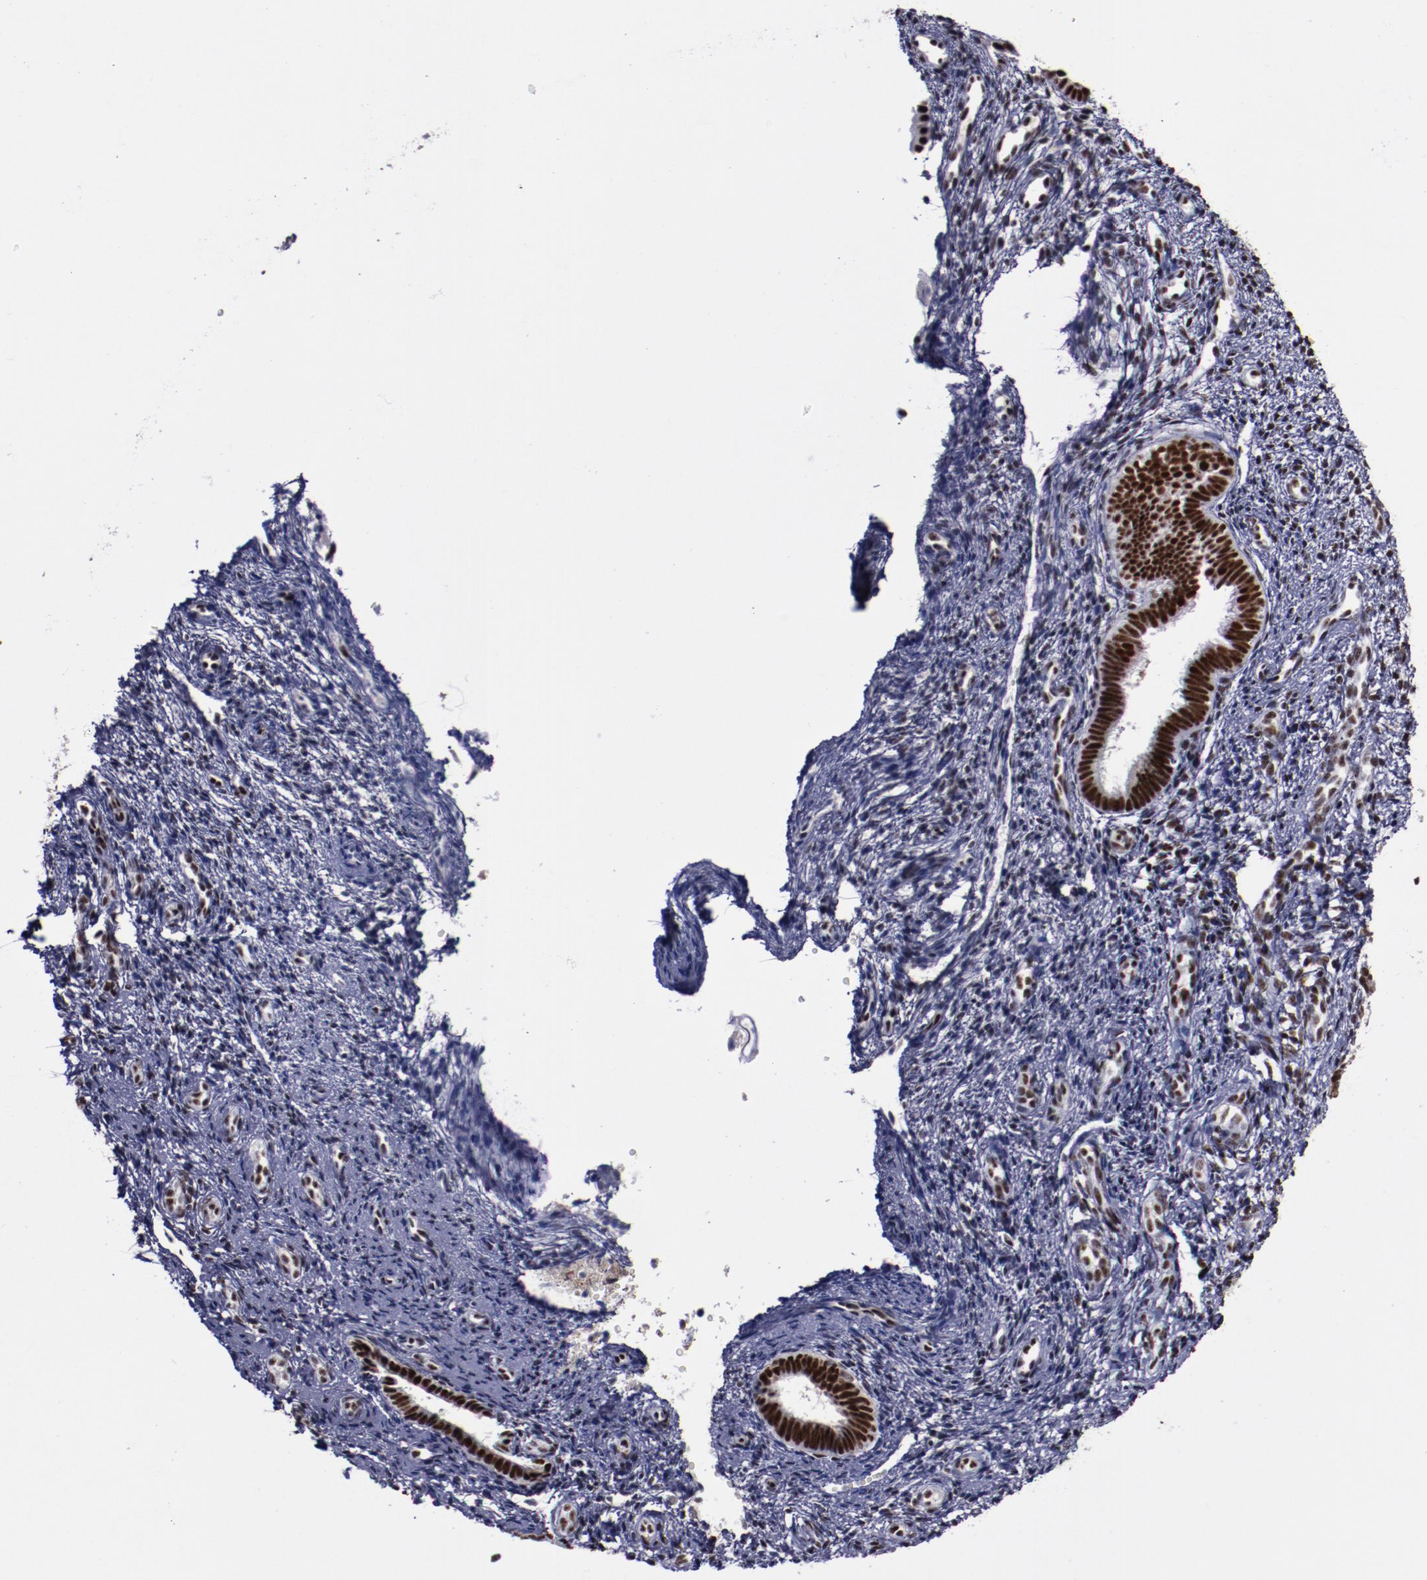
{"staining": {"intensity": "moderate", "quantity": ">75%", "location": "nuclear"}, "tissue": "endometrium", "cell_type": "Cells in endometrial stroma", "image_type": "normal", "snomed": [{"axis": "morphology", "description": "Normal tissue, NOS"}, {"axis": "topography", "description": "Endometrium"}], "caption": "Immunohistochemical staining of benign human endometrium exhibits >75% levels of moderate nuclear protein expression in approximately >75% of cells in endometrial stroma.", "gene": "PPP4R3A", "patient": {"sex": "female", "age": 27}}